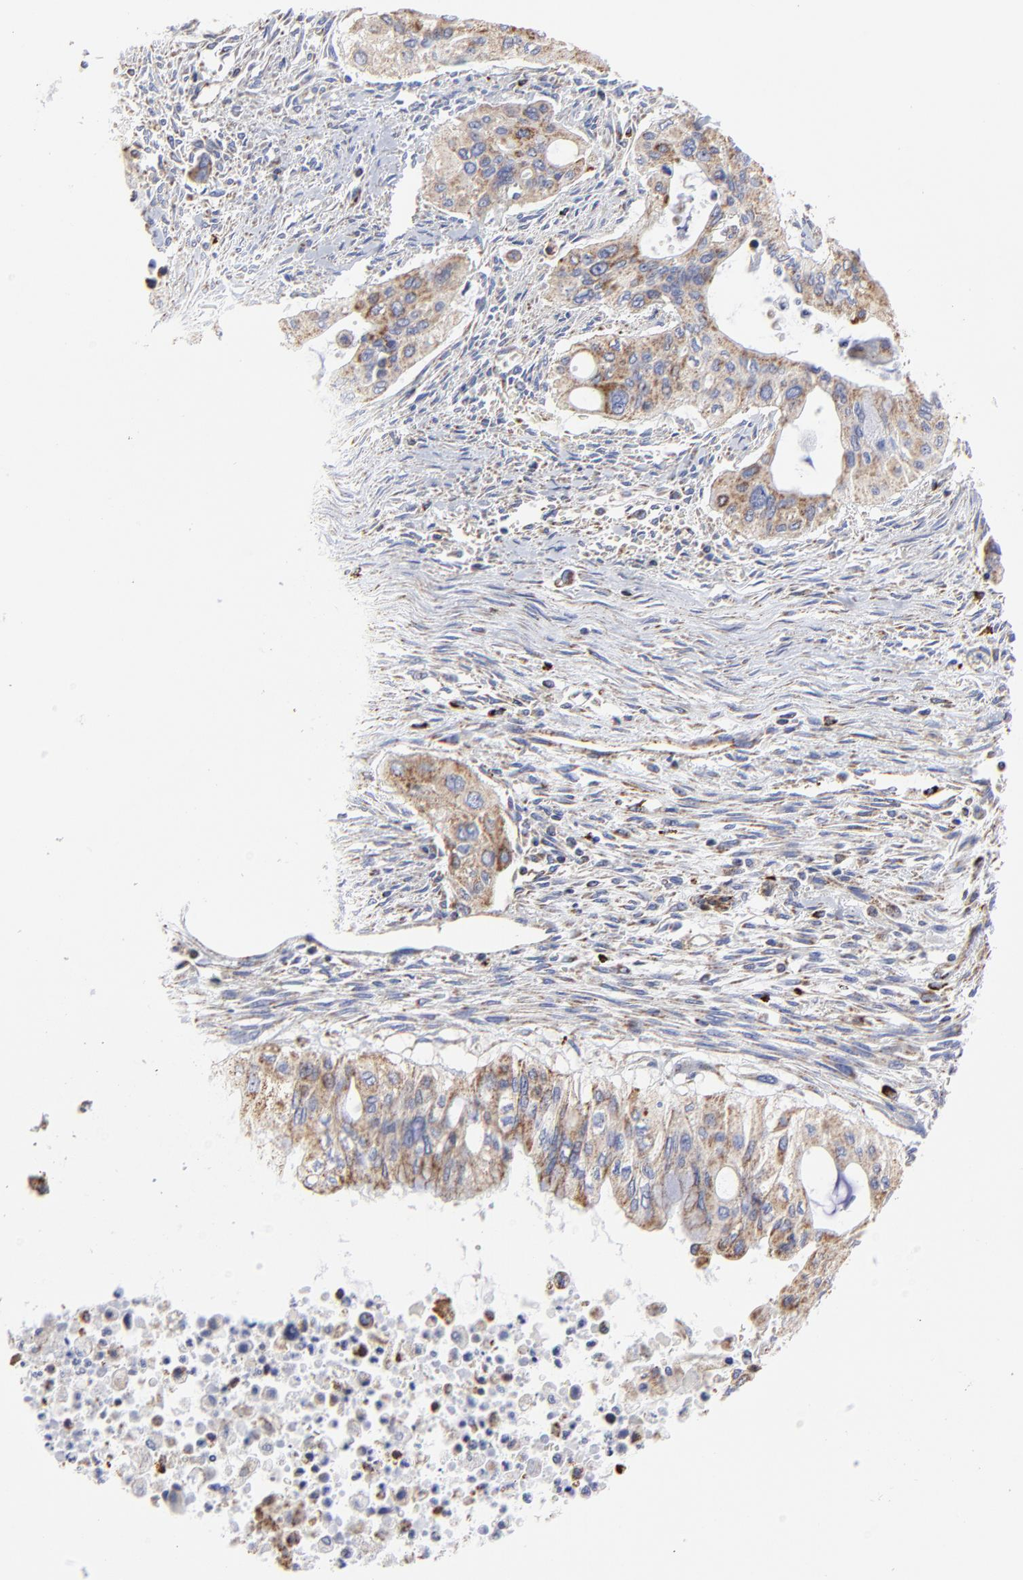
{"staining": {"intensity": "weak", "quantity": ">75%", "location": "cytoplasmic/membranous"}, "tissue": "pancreatic cancer", "cell_type": "Tumor cells", "image_type": "cancer", "snomed": [{"axis": "morphology", "description": "Adenocarcinoma, NOS"}, {"axis": "topography", "description": "Pancreas"}], "caption": "Human pancreatic cancer (adenocarcinoma) stained with a brown dye displays weak cytoplasmic/membranous positive positivity in about >75% of tumor cells.", "gene": "PINK1", "patient": {"sex": "male", "age": 77}}